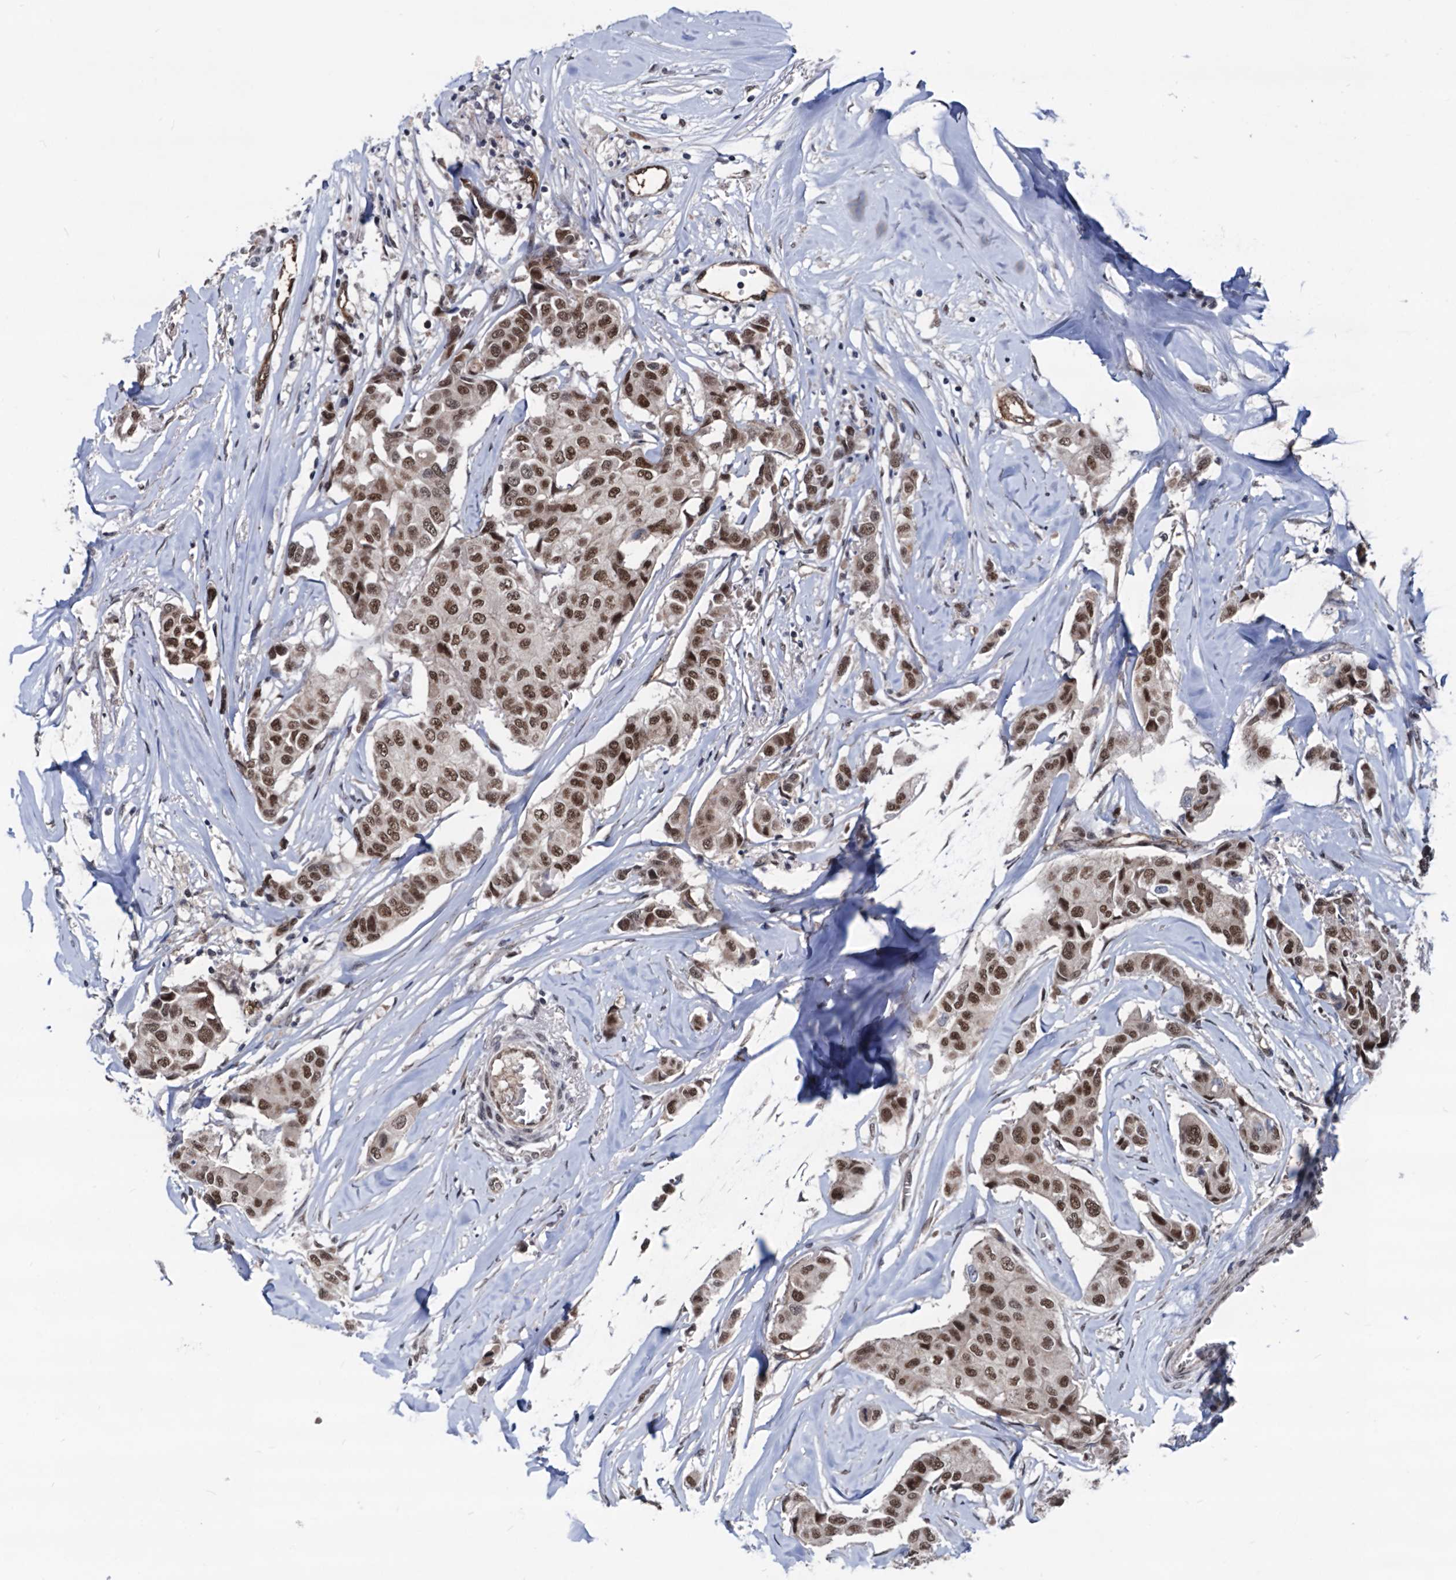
{"staining": {"intensity": "moderate", "quantity": ">75%", "location": "nuclear"}, "tissue": "breast cancer", "cell_type": "Tumor cells", "image_type": "cancer", "snomed": [{"axis": "morphology", "description": "Duct carcinoma"}, {"axis": "topography", "description": "Breast"}], "caption": "Intraductal carcinoma (breast) tissue shows moderate nuclear positivity in about >75% of tumor cells", "gene": "GALNT11", "patient": {"sex": "female", "age": 80}}